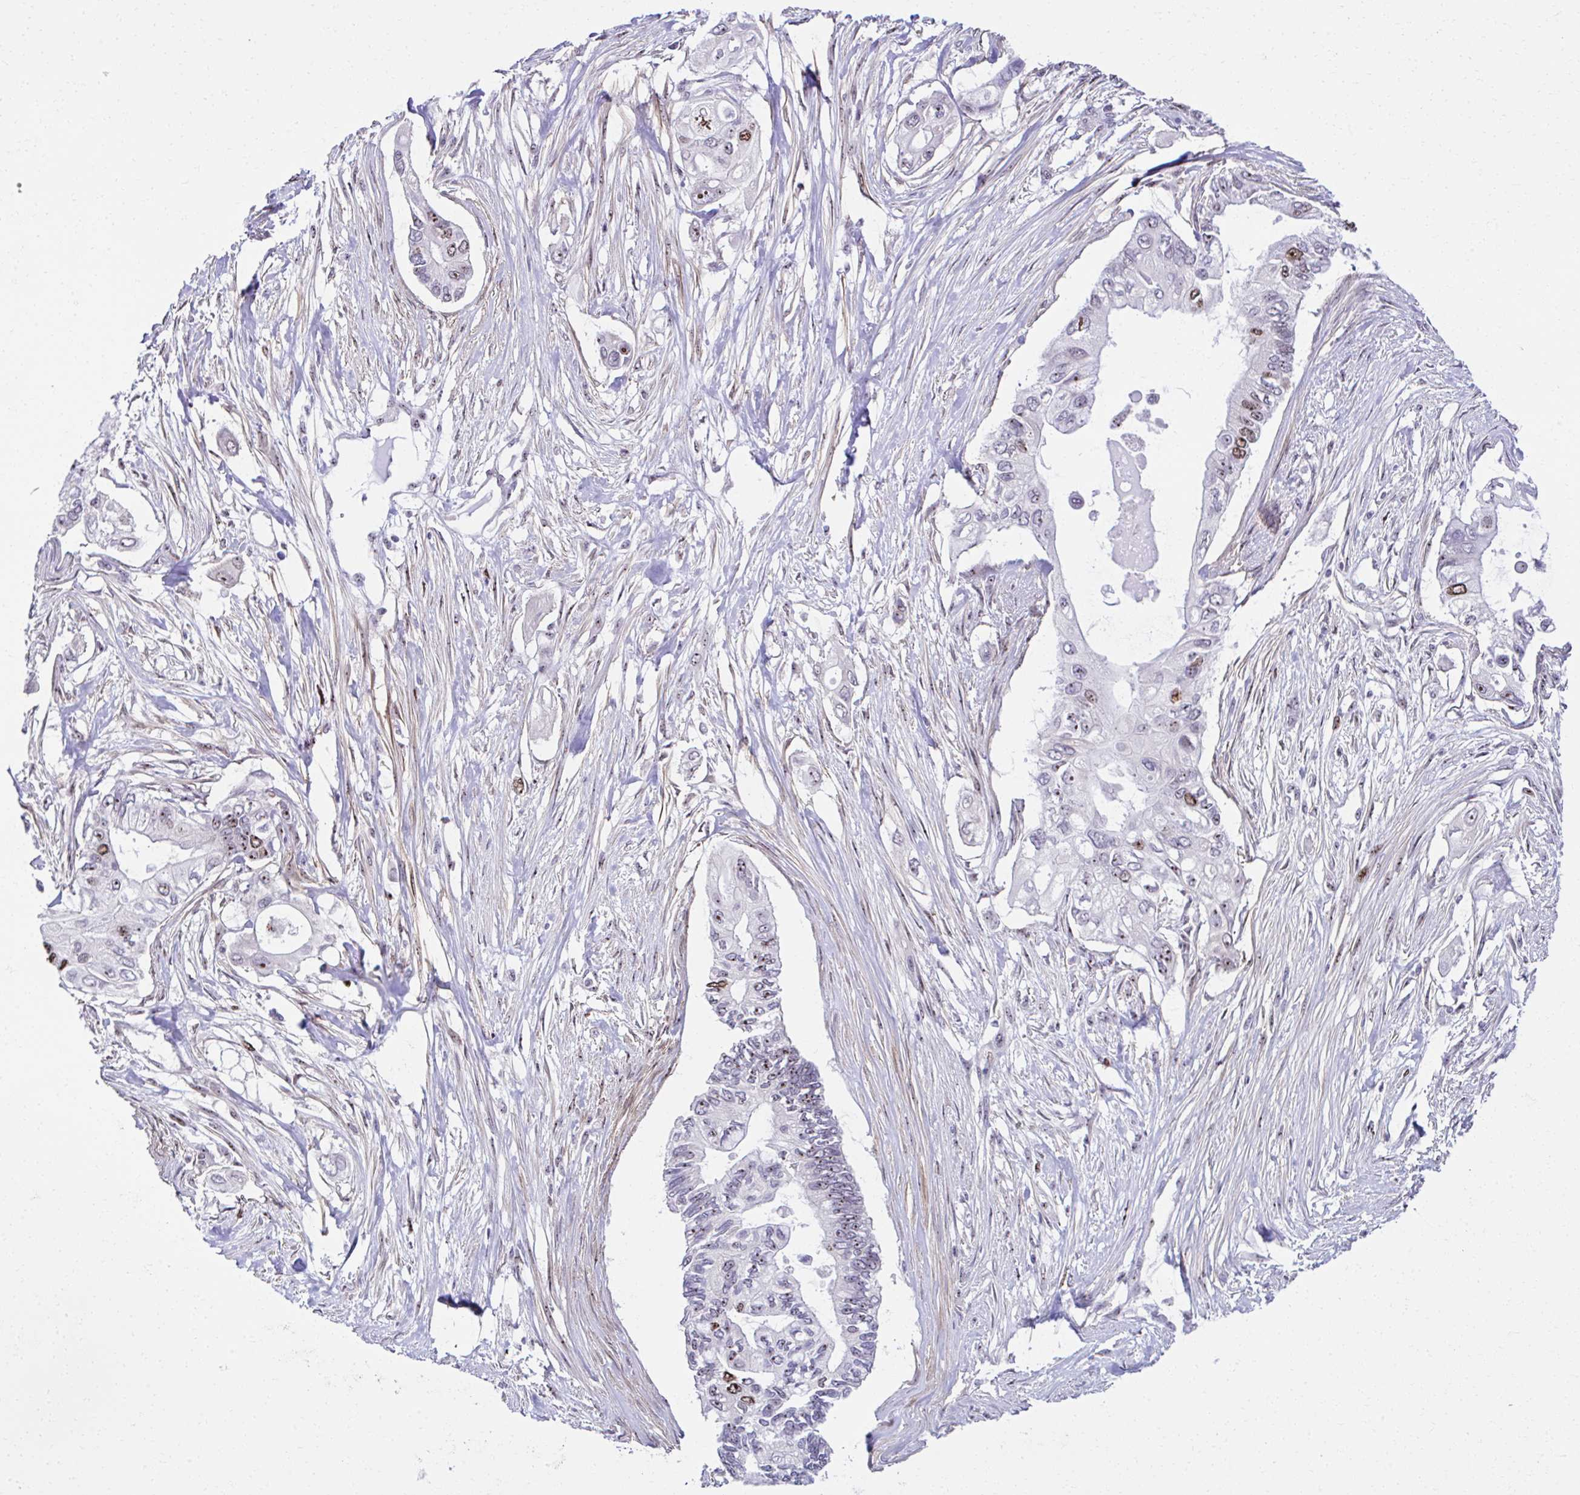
{"staining": {"intensity": "moderate", "quantity": "<25%", "location": "nuclear"}, "tissue": "pancreatic cancer", "cell_type": "Tumor cells", "image_type": "cancer", "snomed": [{"axis": "morphology", "description": "Adenocarcinoma, NOS"}, {"axis": "topography", "description": "Pancreas"}], "caption": "DAB (3,3'-diaminobenzidine) immunohistochemical staining of adenocarcinoma (pancreatic) shows moderate nuclear protein positivity in approximately <25% of tumor cells.", "gene": "CEP72", "patient": {"sex": "female", "age": 63}}